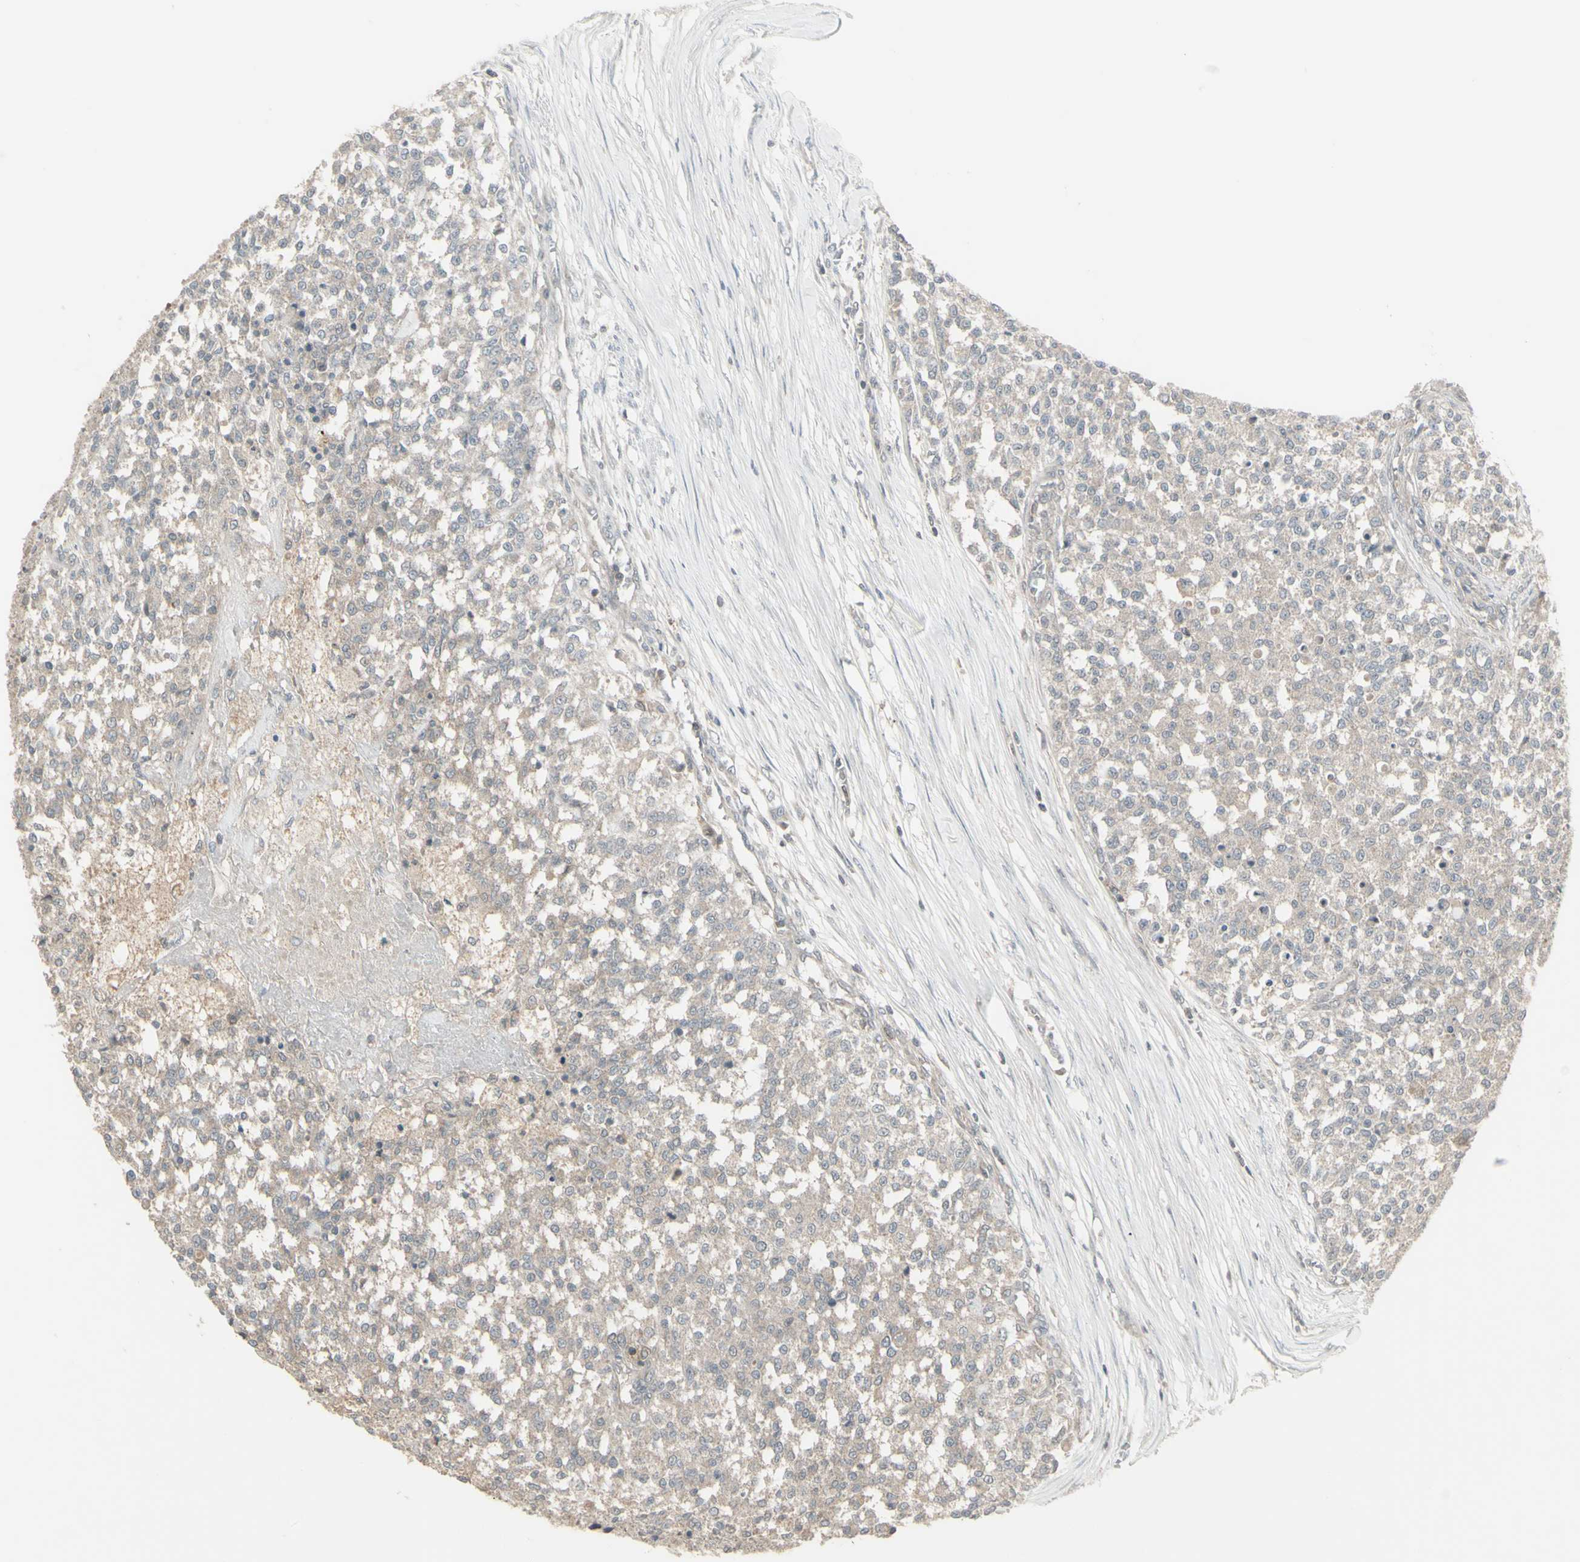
{"staining": {"intensity": "weak", "quantity": ">75%", "location": "cytoplasmic/membranous"}, "tissue": "testis cancer", "cell_type": "Tumor cells", "image_type": "cancer", "snomed": [{"axis": "morphology", "description": "Seminoma, NOS"}, {"axis": "topography", "description": "Testis"}], "caption": "Immunohistochemical staining of human testis seminoma exhibits low levels of weak cytoplasmic/membranous protein positivity in about >75% of tumor cells. Ihc stains the protein of interest in brown and the nuclei are stained blue.", "gene": "CSK", "patient": {"sex": "male", "age": 59}}